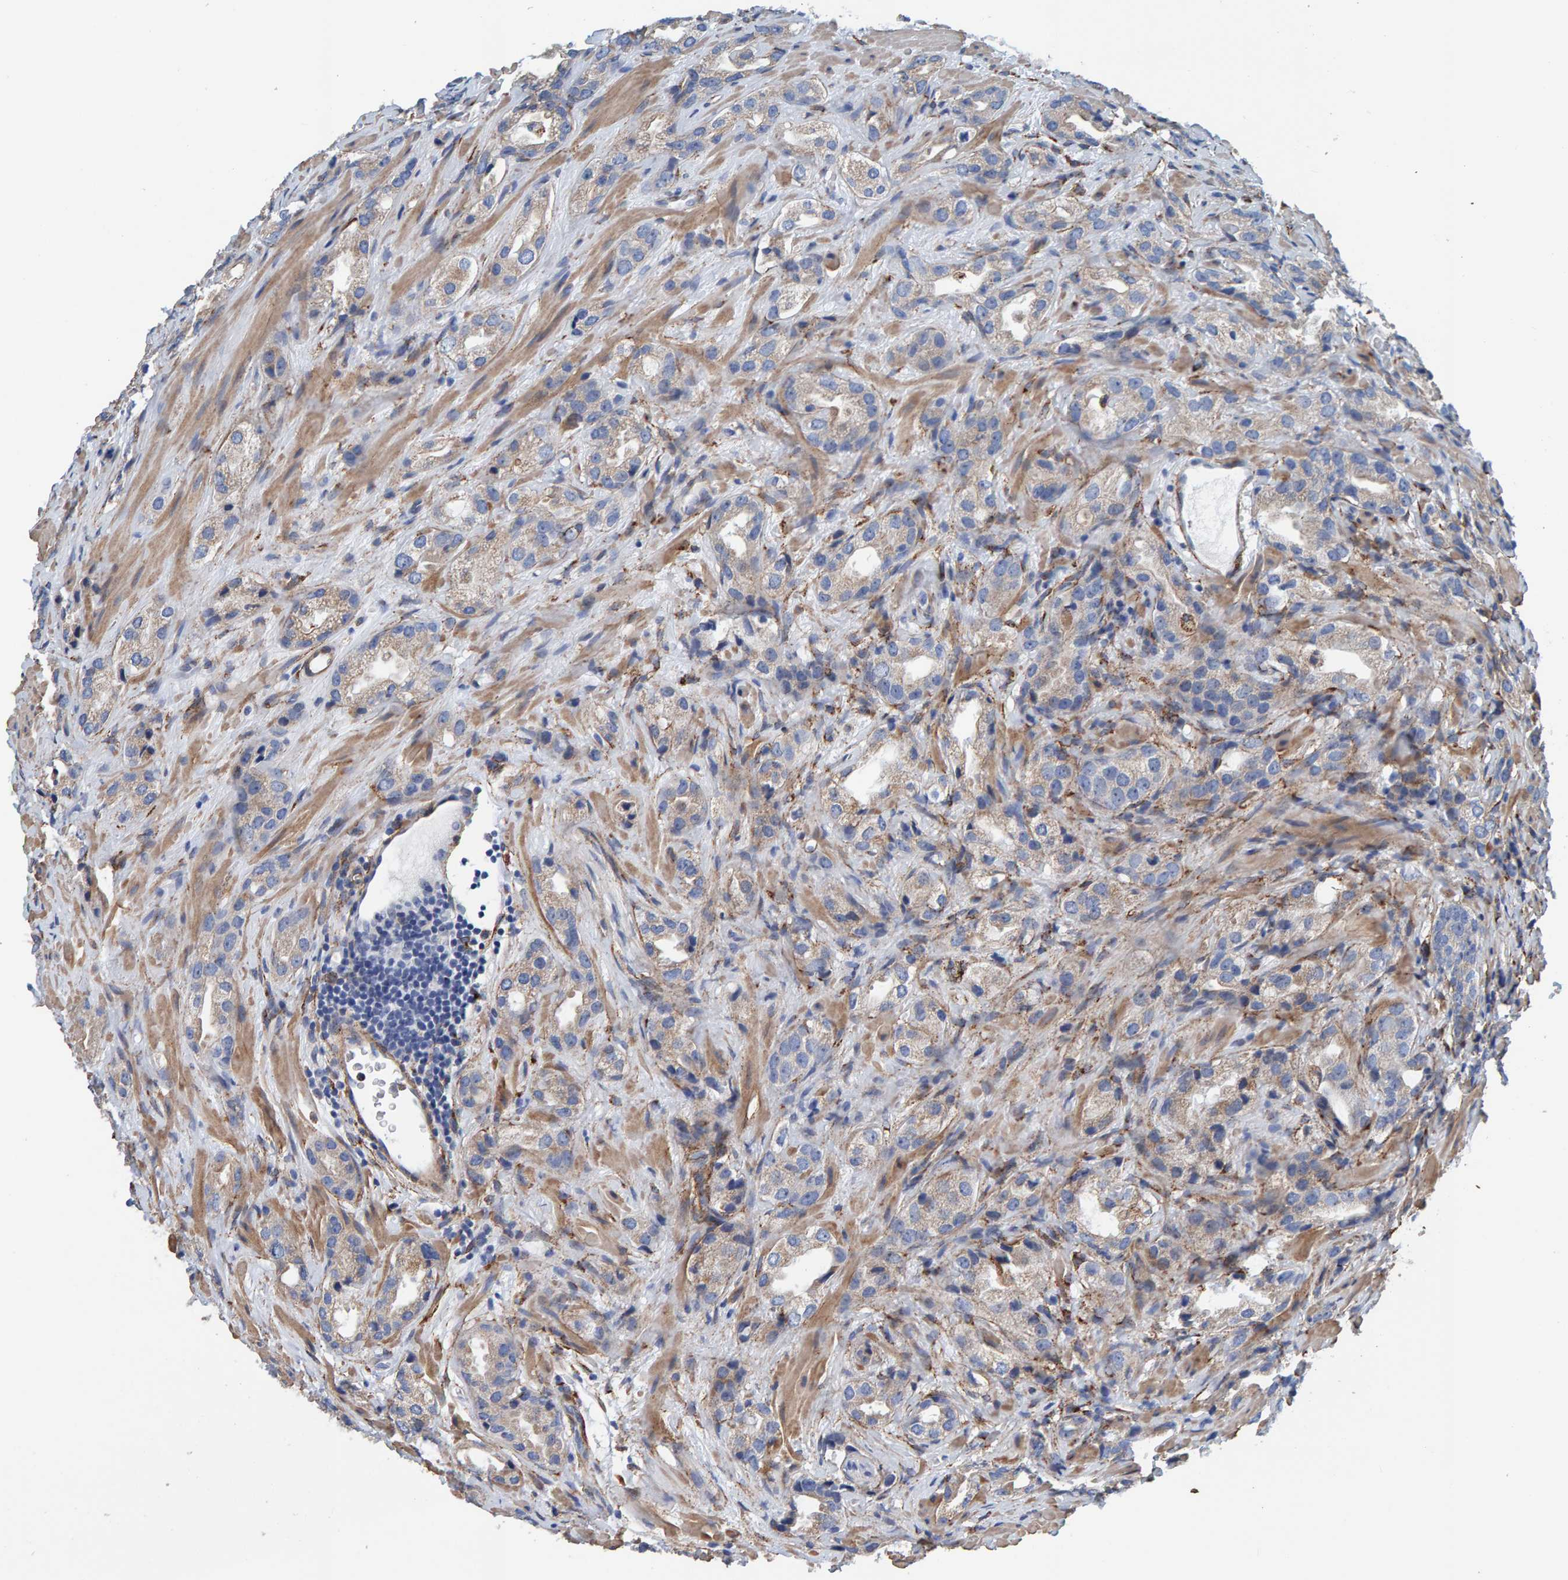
{"staining": {"intensity": "negative", "quantity": "none", "location": "none"}, "tissue": "prostate cancer", "cell_type": "Tumor cells", "image_type": "cancer", "snomed": [{"axis": "morphology", "description": "Adenocarcinoma, High grade"}, {"axis": "topography", "description": "Prostate"}], "caption": "The photomicrograph exhibits no staining of tumor cells in prostate cancer.", "gene": "LRP1", "patient": {"sex": "male", "age": 63}}